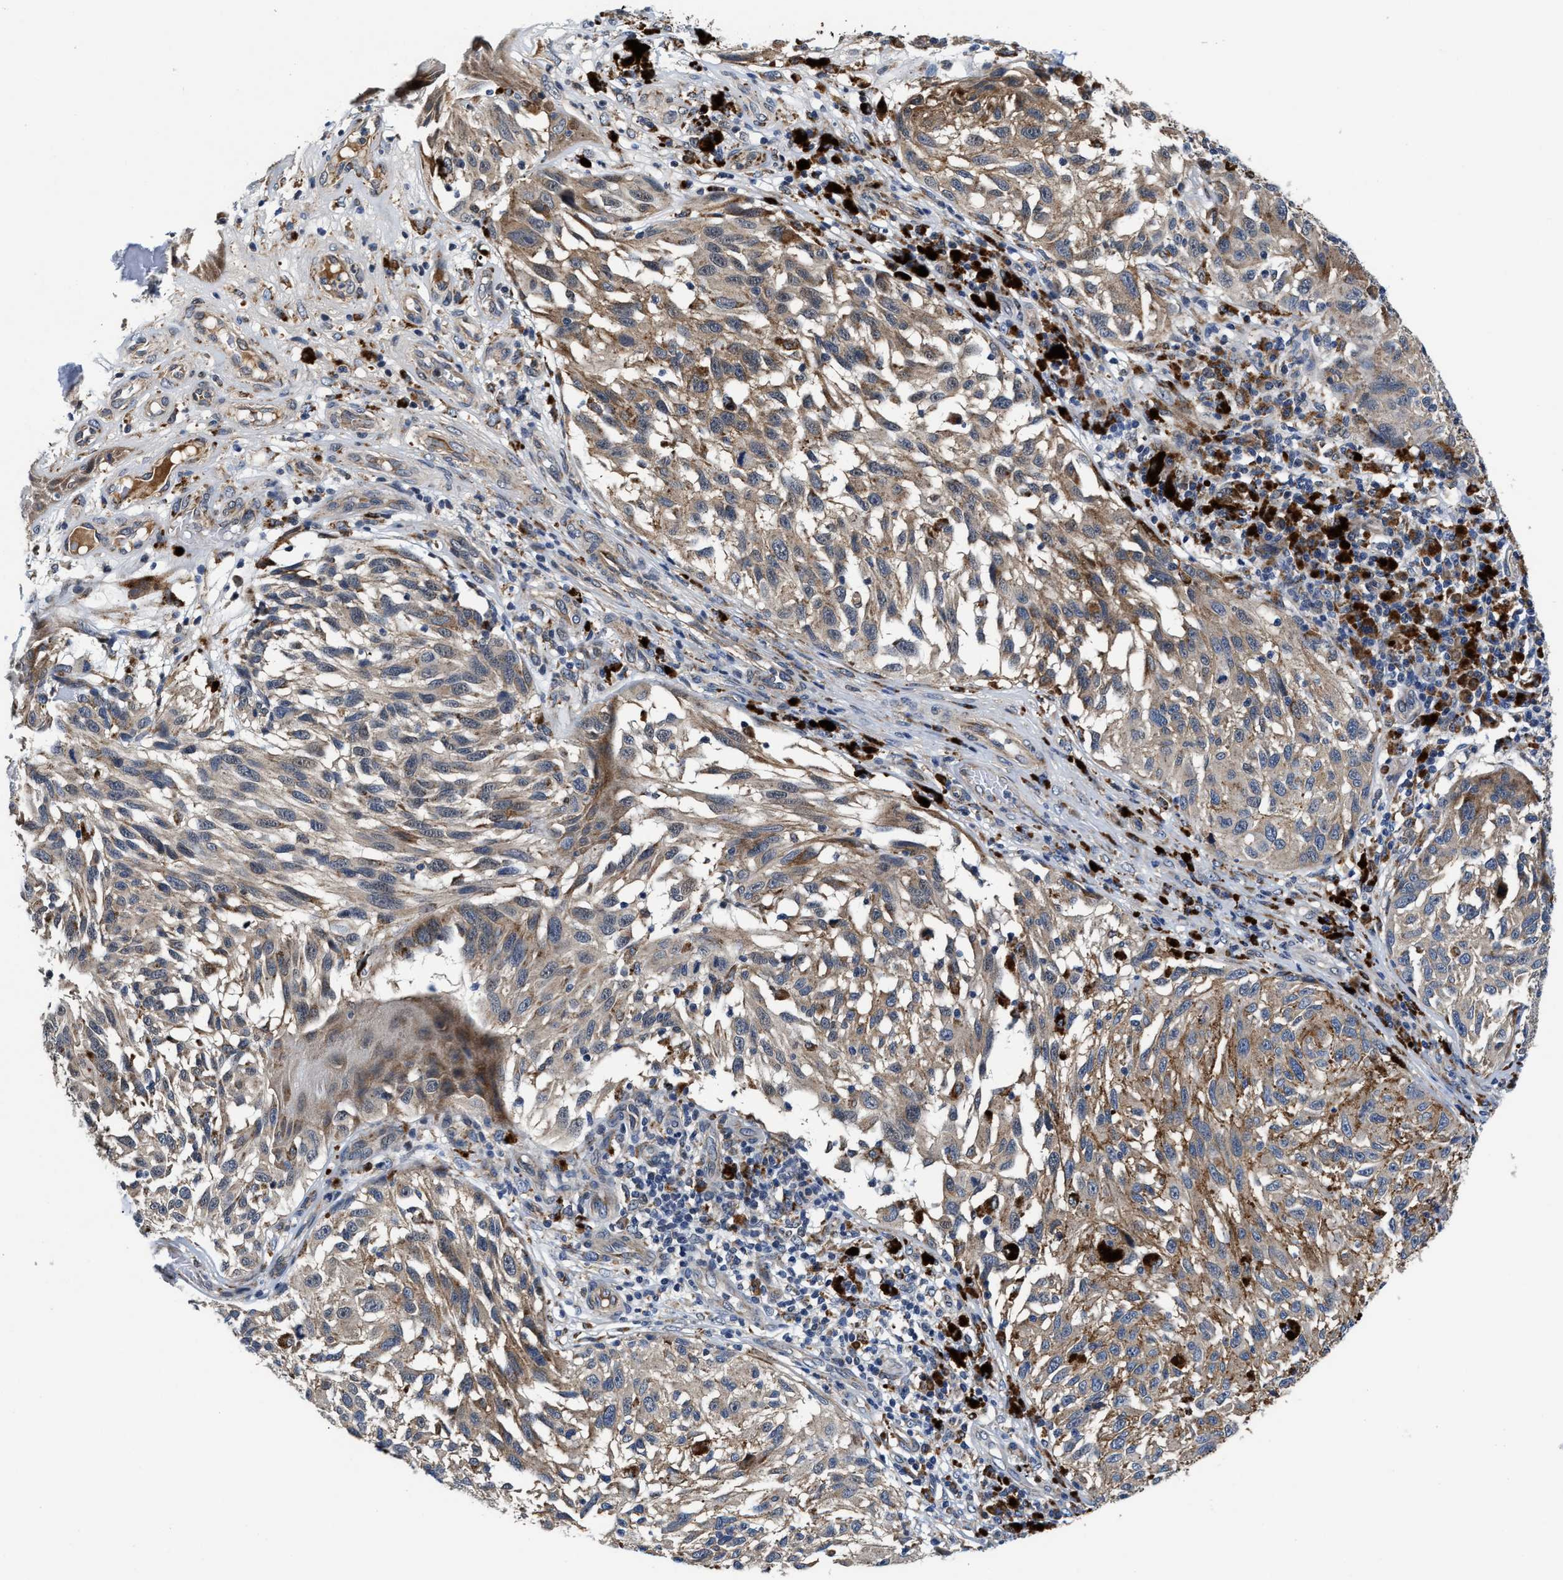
{"staining": {"intensity": "weak", "quantity": ">75%", "location": "cytoplasmic/membranous"}, "tissue": "melanoma", "cell_type": "Tumor cells", "image_type": "cancer", "snomed": [{"axis": "morphology", "description": "Malignant melanoma, NOS"}, {"axis": "topography", "description": "Skin"}], "caption": "About >75% of tumor cells in malignant melanoma exhibit weak cytoplasmic/membranous protein positivity as visualized by brown immunohistochemical staining.", "gene": "SLC12A2", "patient": {"sex": "female", "age": 73}}